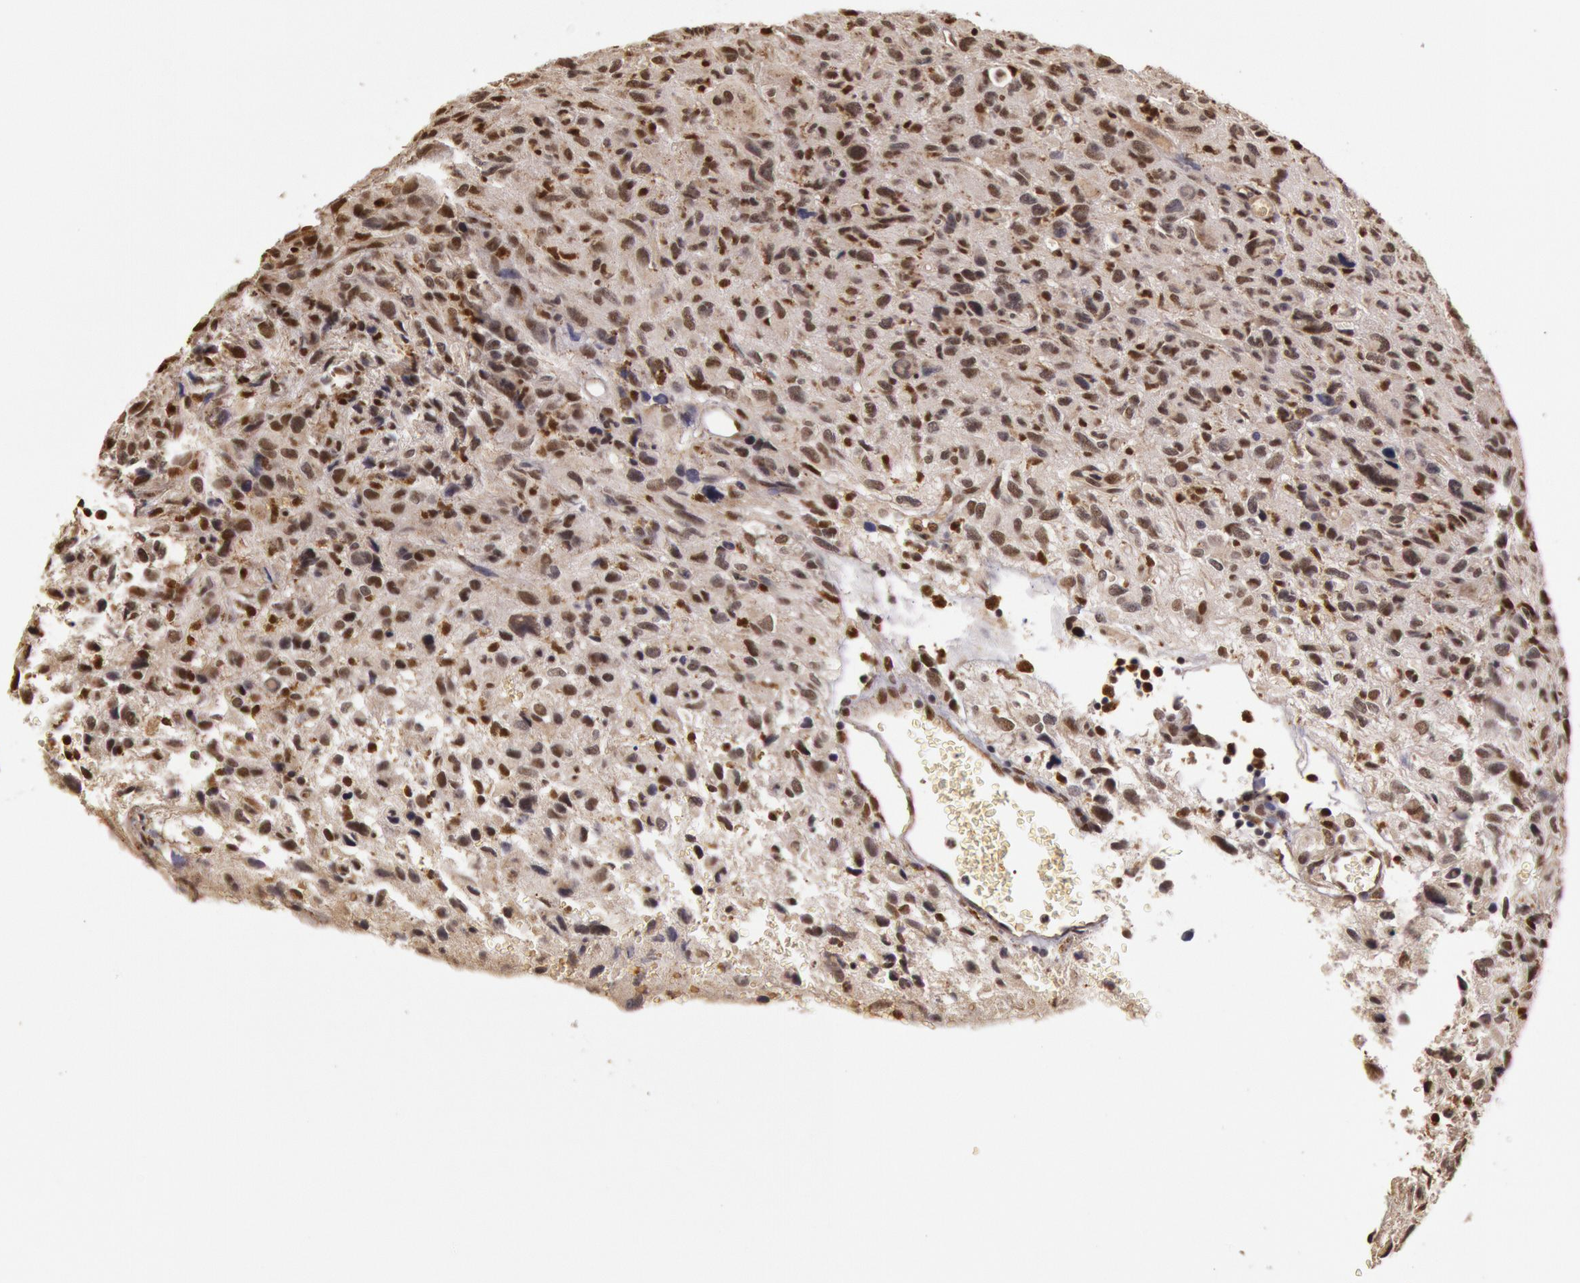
{"staining": {"intensity": "moderate", "quantity": ">75%", "location": "nuclear"}, "tissue": "glioma", "cell_type": "Tumor cells", "image_type": "cancer", "snomed": [{"axis": "morphology", "description": "Glioma, malignant, High grade"}, {"axis": "topography", "description": "Brain"}], "caption": "Brown immunohistochemical staining in human glioma demonstrates moderate nuclear positivity in approximately >75% of tumor cells.", "gene": "LIG4", "patient": {"sex": "female", "age": 60}}